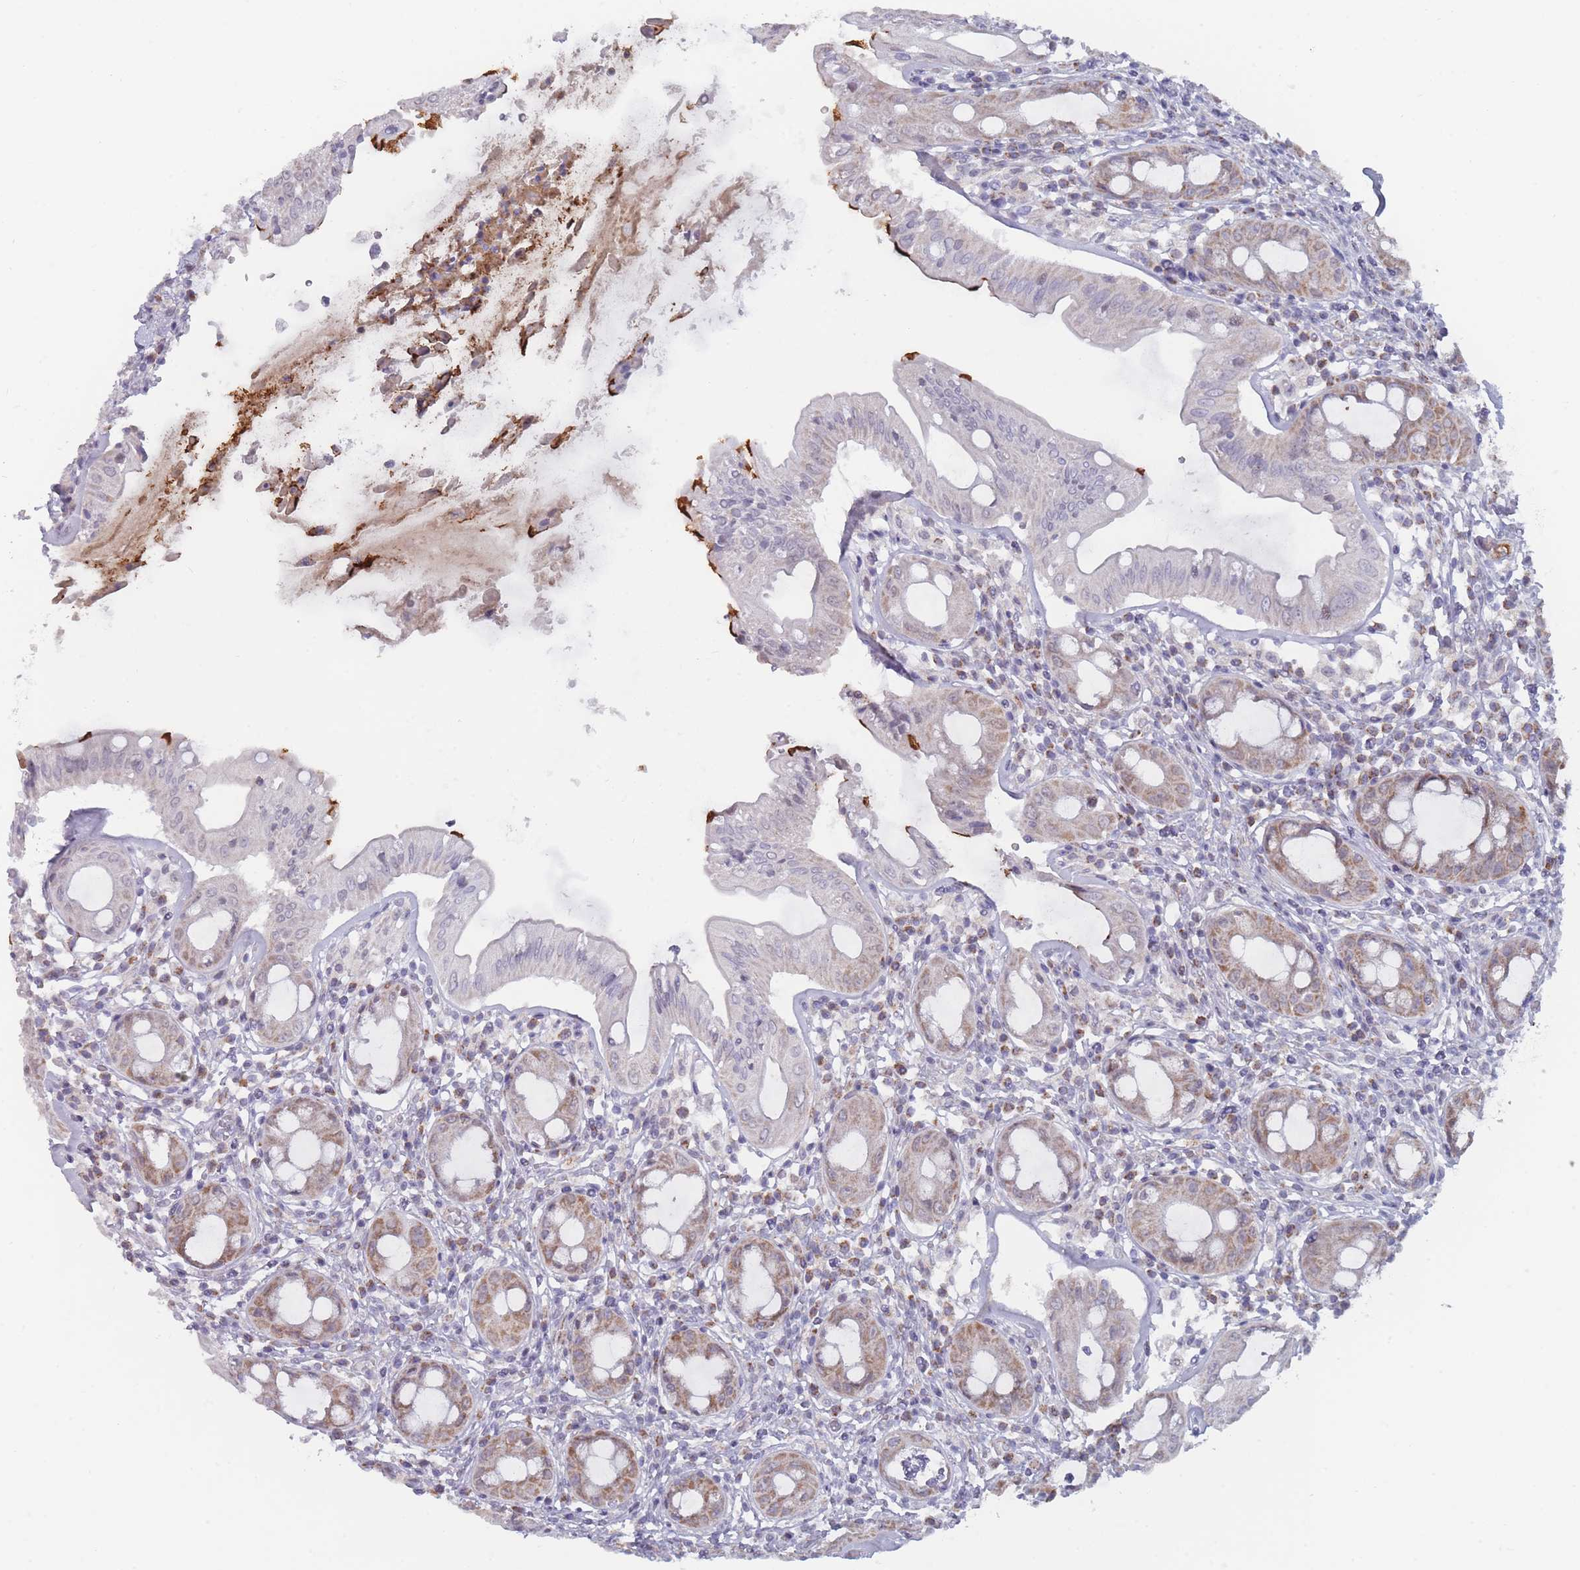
{"staining": {"intensity": "moderate", "quantity": "25%-75%", "location": "cytoplasmic/membranous"}, "tissue": "rectum", "cell_type": "Glandular cells", "image_type": "normal", "snomed": [{"axis": "morphology", "description": "Normal tissue, NOS"}, {"axis": "topography", "description": "Rectum"}], "caption": "Moderate cytoplasmic/membranous positivity for a protein is present in about 25%-75% of glandular cells of unremarkable rectum using immunohistochemistry (IHC).", "gene": "TRARG1", "patient": {"sex": "female", "age": 57}}